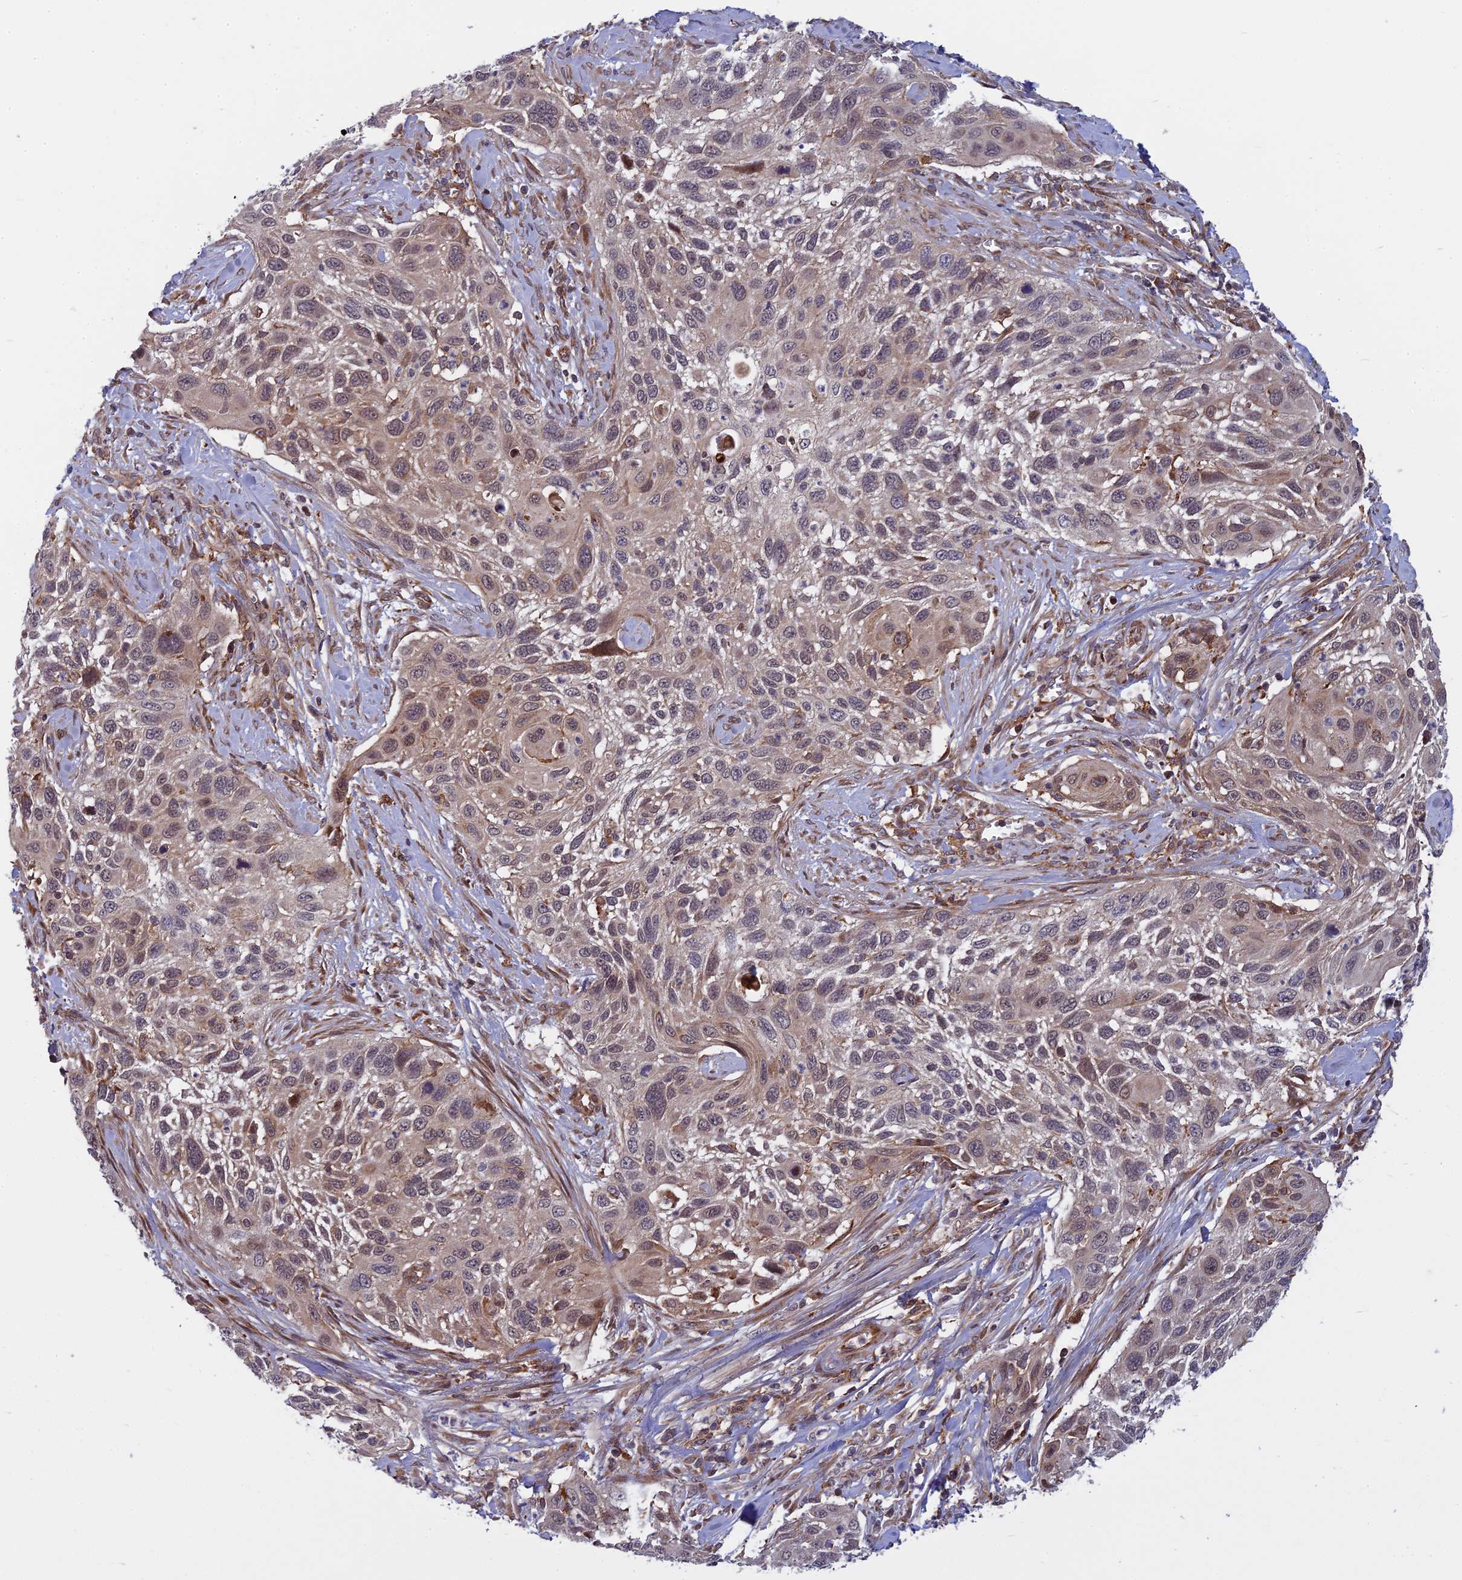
{"staining": {"intensity": "moderate", "quantity": "25%-75%", "location": "cytoplasmic/membranous,nuclear"}, "tissue": "cervical cancer", "cell_type": "Tumor cells", "image_type": "cancer", "snomed": [{"axis": "morphology", "description": "Squamous cell carcinoma, NOS"}, {"axis": "topography", "description": "Cervix"}], "caption": "Protein staining exhibits moderate cytoplasmic/membranous and nuclear expression in about 25%-75% of tumor cells in cervical cancer (squamous cell carcinoma).", "gene": "COMMD2", "patient": {"sex": "female", "age": 70}}